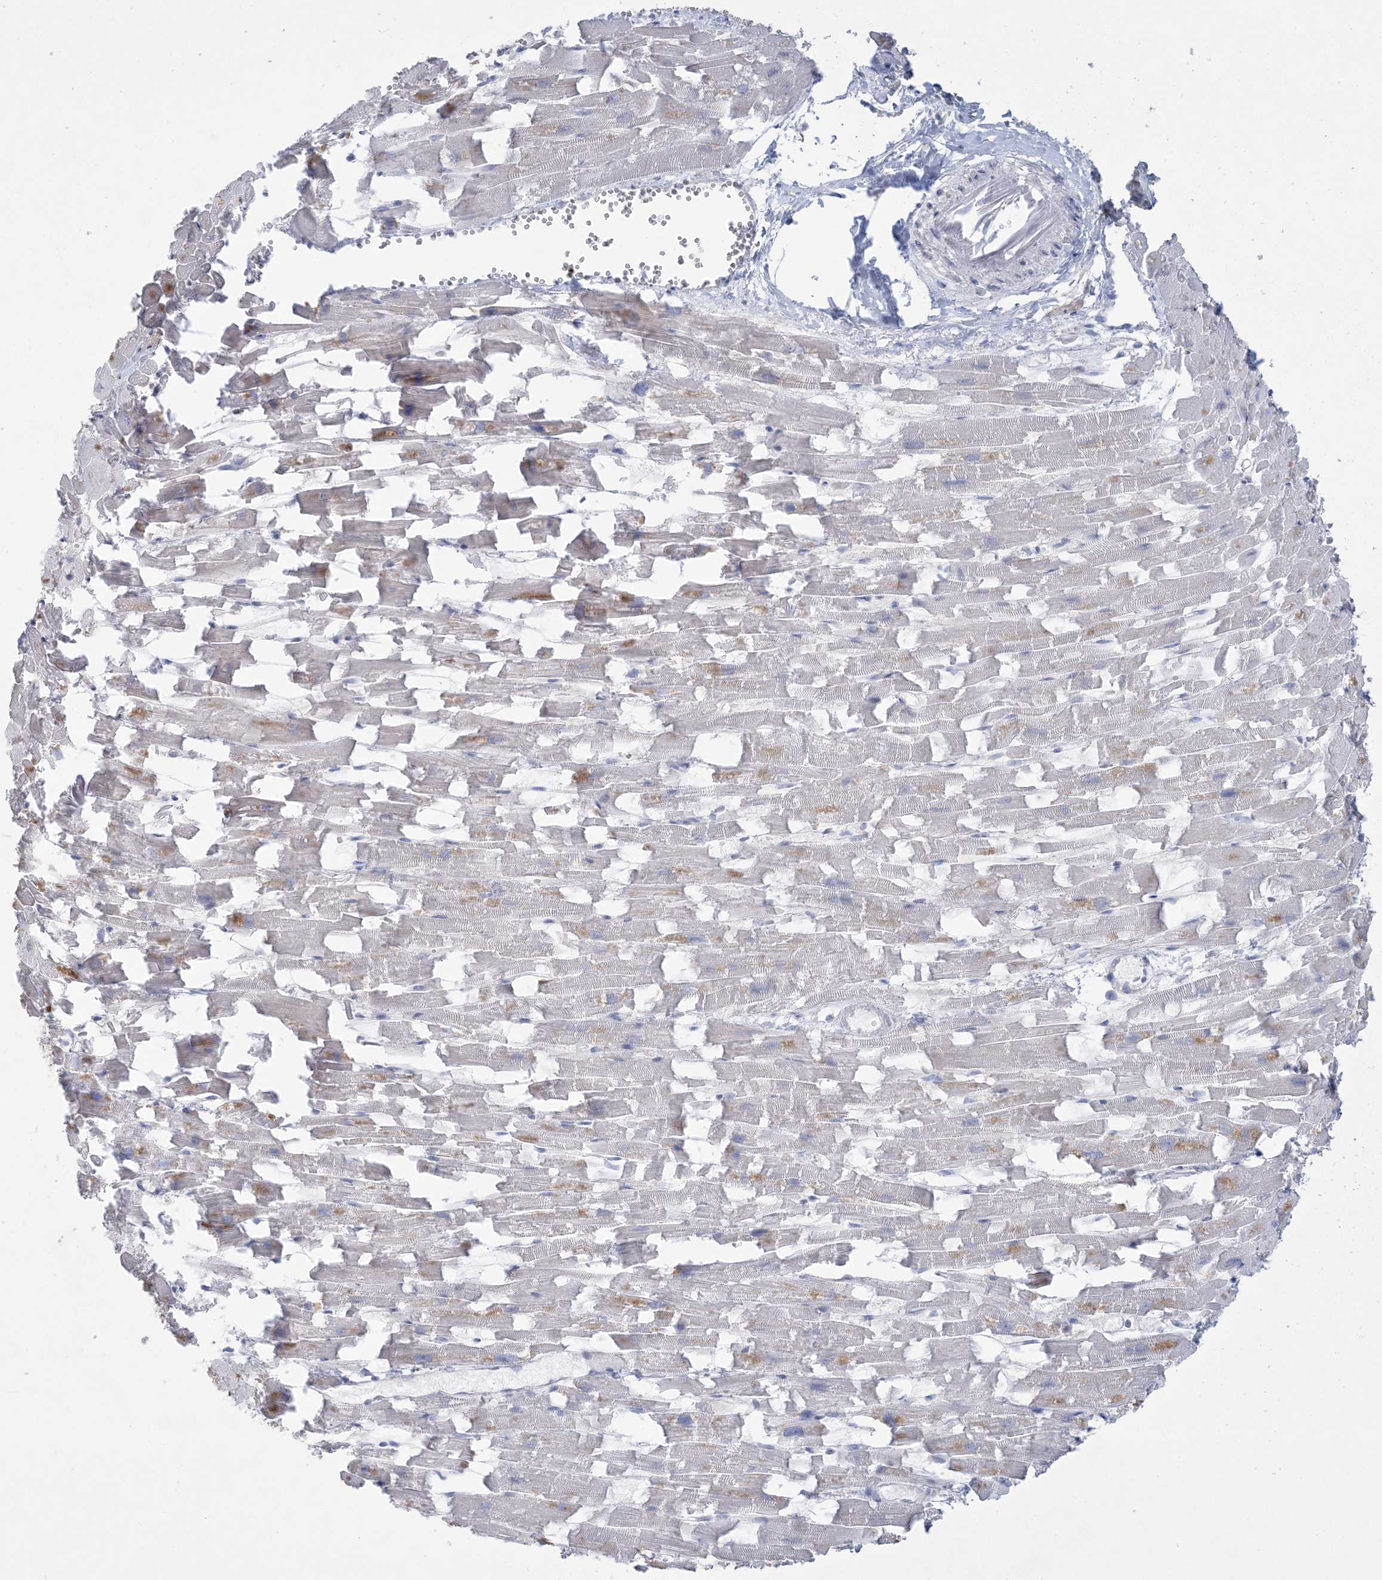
{"staining": {"intensity": "negative", "quantity": "none", "location": "none"}, "tissue": "heart muscle", "cell_type": "Cardiomyocytes", "image_type": "normal", "snomed": [{"axis": "morphology", "description": "Normal tissue, NOS"}, {"axis": "topography", "description": "Heart"}], "caption": "Immunohistochemistry (IHC) micrograph of unremarkable heart muscle: human heart muscle stained with DAB (3,3'-diaminobenzidine) displays no significant protein expression in cardiomyocytes.", "gene": "HMGCS1", "patient": {"sex": "female", "age": 64}}